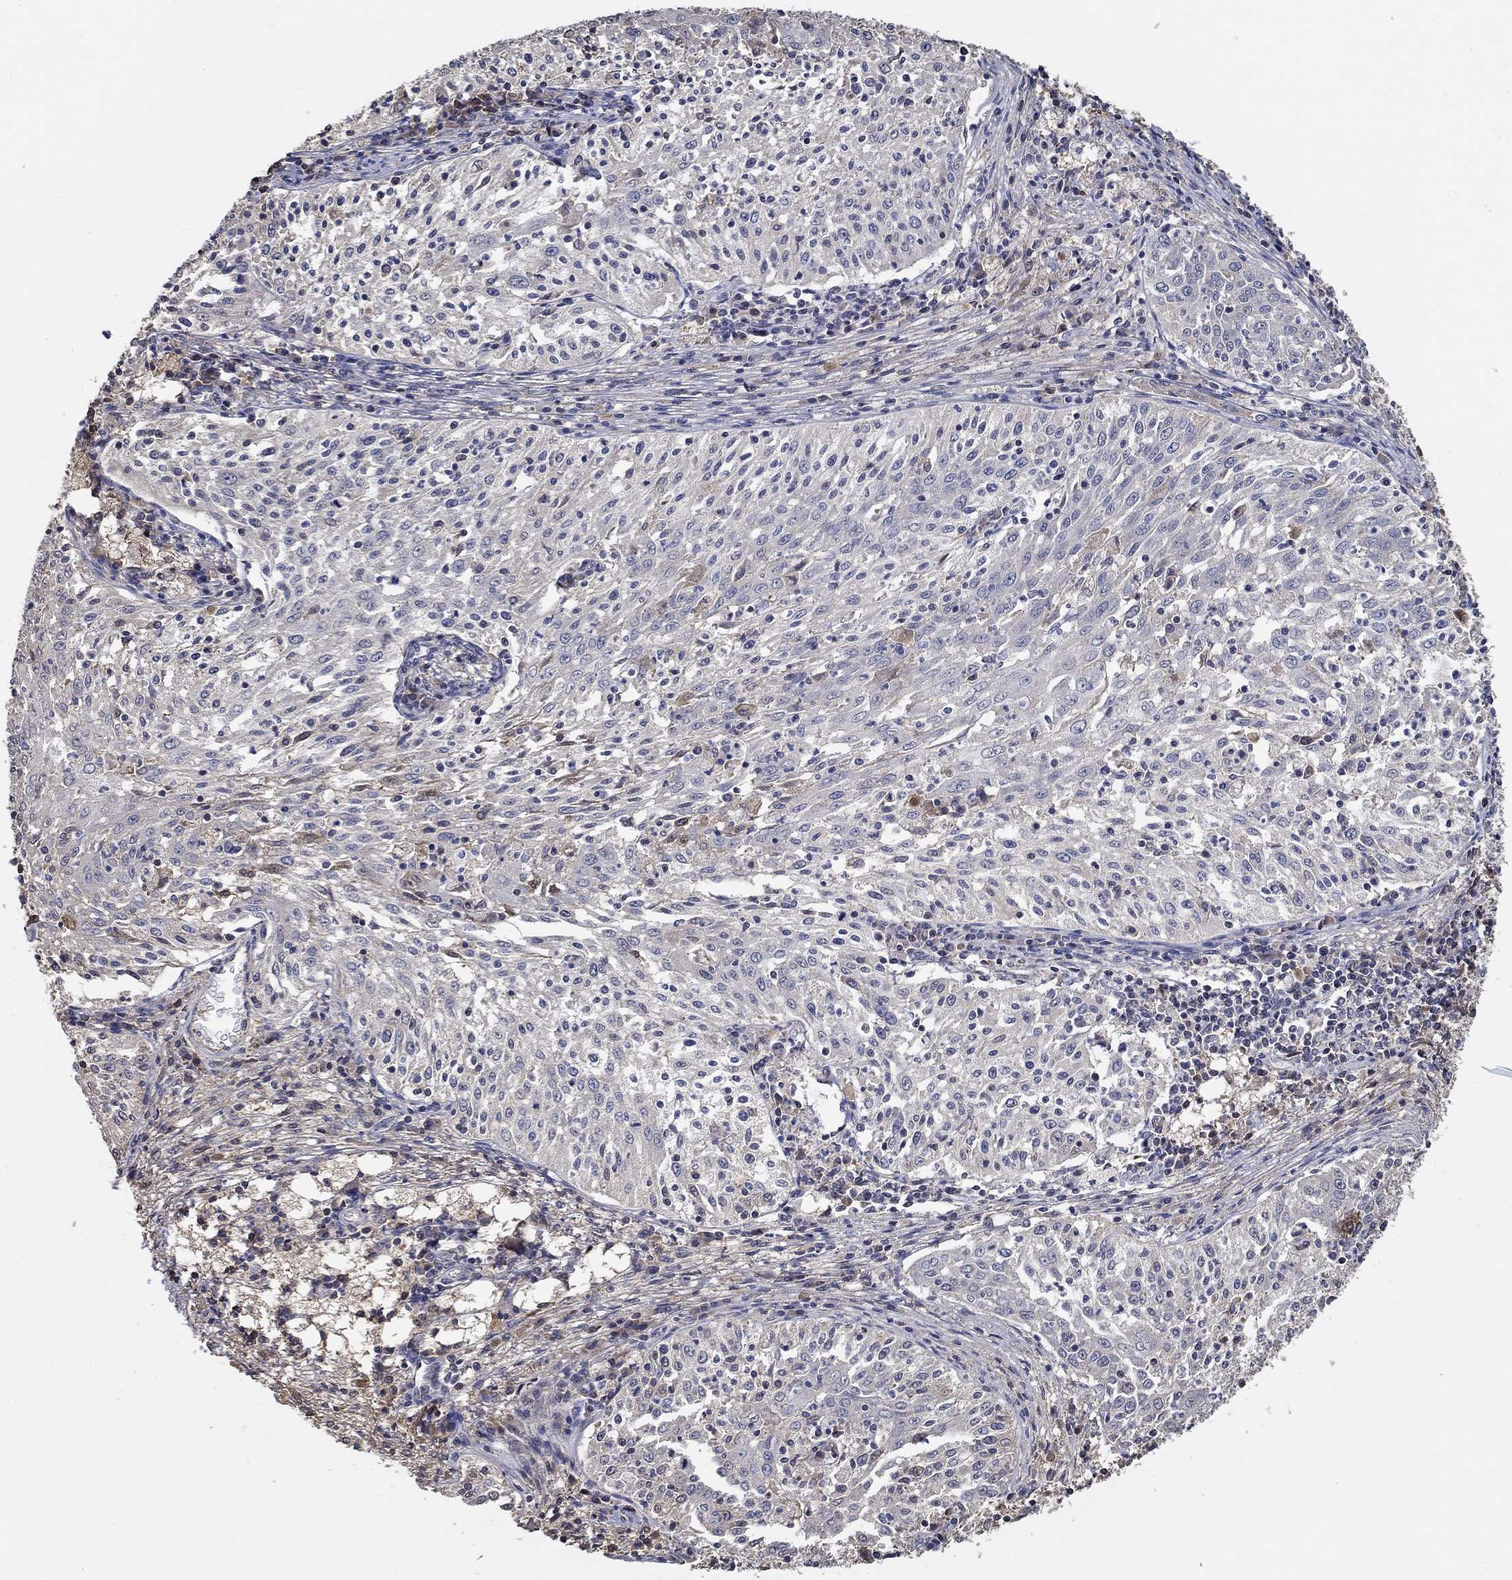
{"staining": {"intensity": "negative", "quantity": "none", "location": "none"}, "tissue": "cervical cancer", "cell_type": "Tumor cells", "image_type": "cancer", "snomed": [{"axis": "morphology", "description": "Squamous cell carcinoma, NOS"}, {"axis": "topography", "description": "Cervix"}], "caption": "An IHC micrograph of cervical squamous cell carcinoma is shown. There is no staining in tumor cells of cervical squamous cell carcinoma.", "gene": "IL10", "patient": {"sex": "female", "age": 41}}